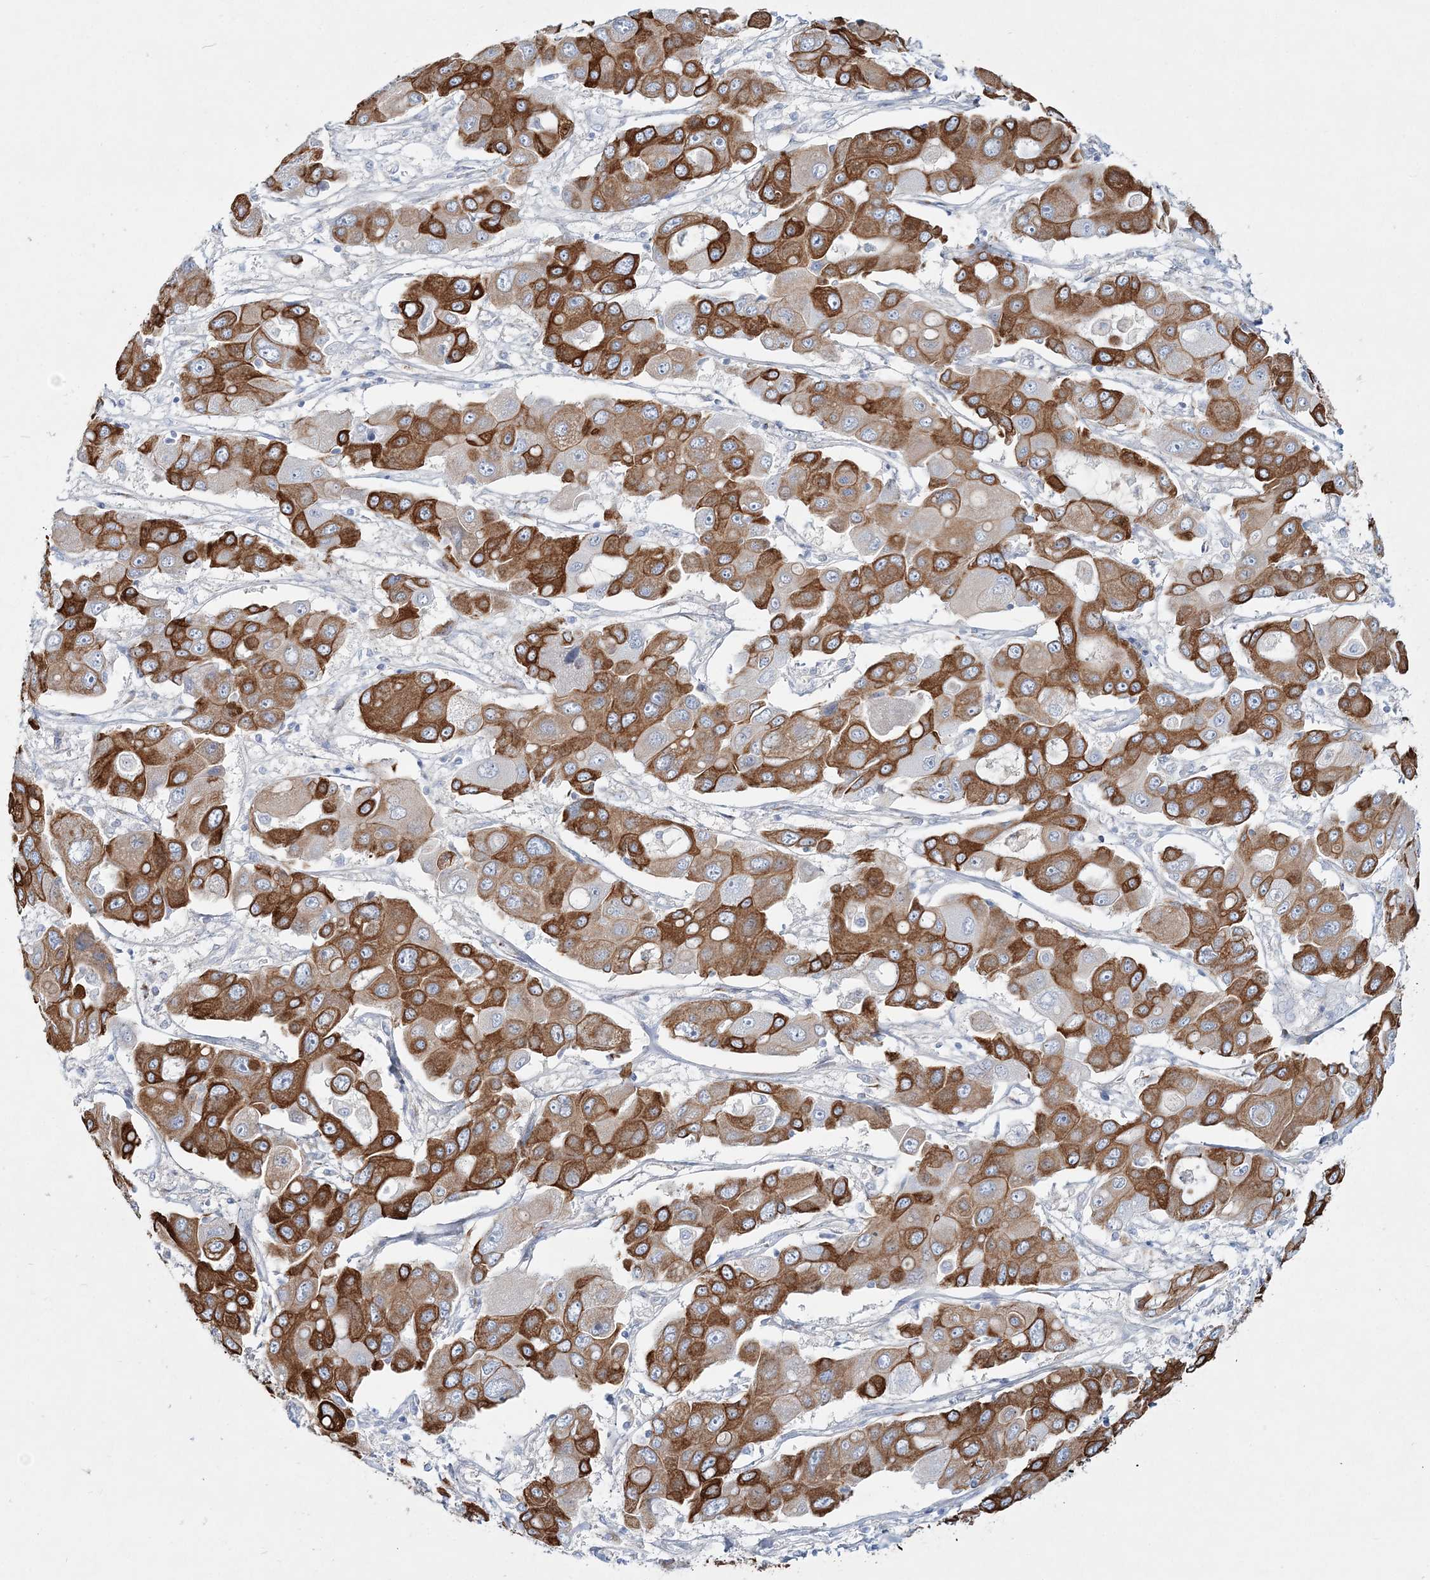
{"staining": {"intensity": "strong", "quantity": ">75%", "location": "cytoplasmic/membranous"}, "tissue": "liver cancer", "cell_type": "Tumor cells", "image_type": "cancer", "snomed": [{"axis": "morphology", "description": "Cholangiocarcinoma"}, {"axis": "topography", "description": "Liver"}], "caption": "Approximately >75% of tumor cells in cholangiocarcinoma (liver) display strong cytoplasmic/membranous protein expression as visualized by brown immunohistochemical staining.", "gene": "ADGRL1", "patient": {"sex": "male", "age": 67}}